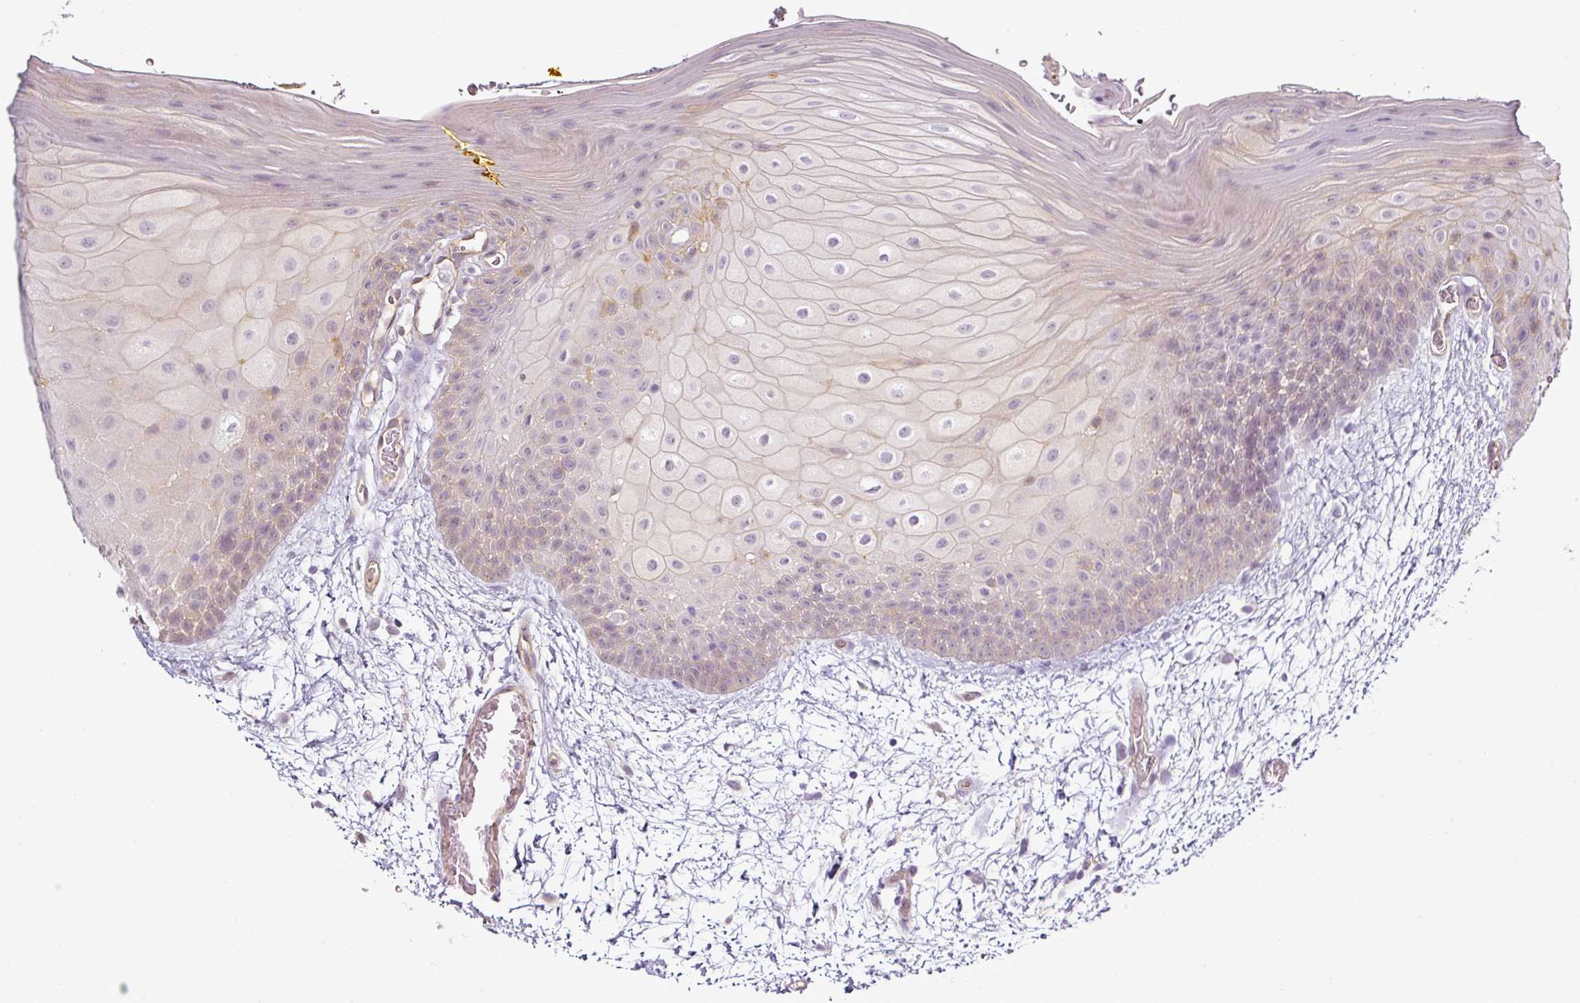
{"staining": {"intensity": "negative", "quantity": "none", "location": "none"}, "tissue": "oral mucosa", "cell_type": "Squamous epithelial cells", "image_type": "normal", "snomed": [{"axis": "morphology", "description": "Normal tissue, NOS"}, {"axis": "morphology", "description": "Squamous cell carcinoma, NOS"}, {"axis": "topography", "description": "Oral tissue"}, {"axis": "topography", "description": "Tounge, NOS"}, {"axis": "topography", "description": "Head-Neck"}], "caption": "Oral mucosa stained for a protein using immunohistochemistry demonstrates no expression squamous epithelial cells.", "gene": "ANKRD18A", "patient": {"sex": "male", "age": 76}}